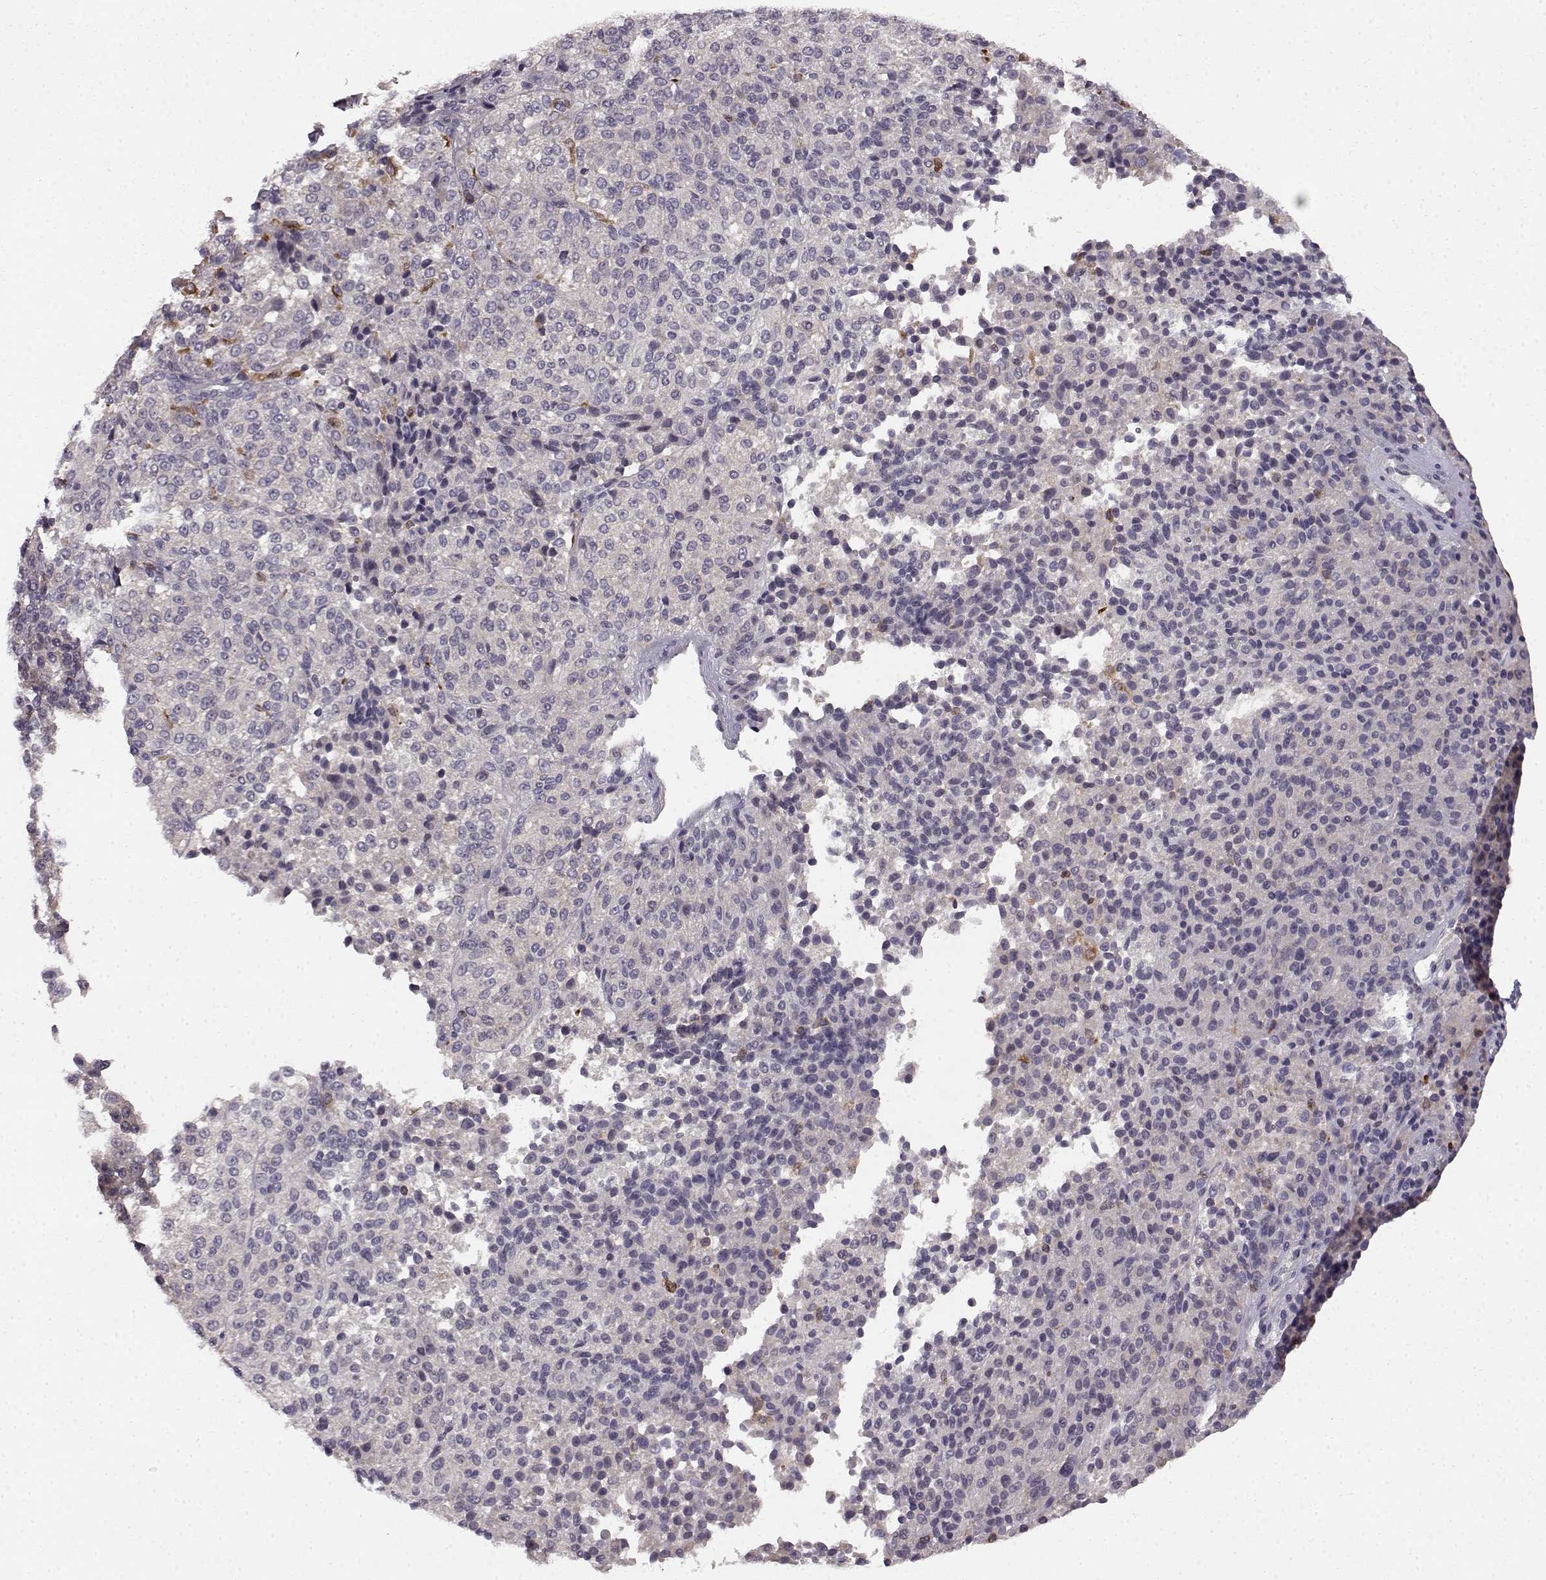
{"staining": {"intensity": "negative", "quantity": "none", "location": "none"}, "tissue": "melanoma", "cell_type": "Tumor cells", "image_type": "cancer", "snomed": [{"axis": "morphology", "description": "Malignant melanoma, Metastatic site"}, {"axis": "topography", "description": "Brain"}], "caption": "There is no significant positivity in tumor cells of malignant melanoma (metastatic site).", "gene": "SPAG17", "patient": {"sex": "female", "age": 56}}